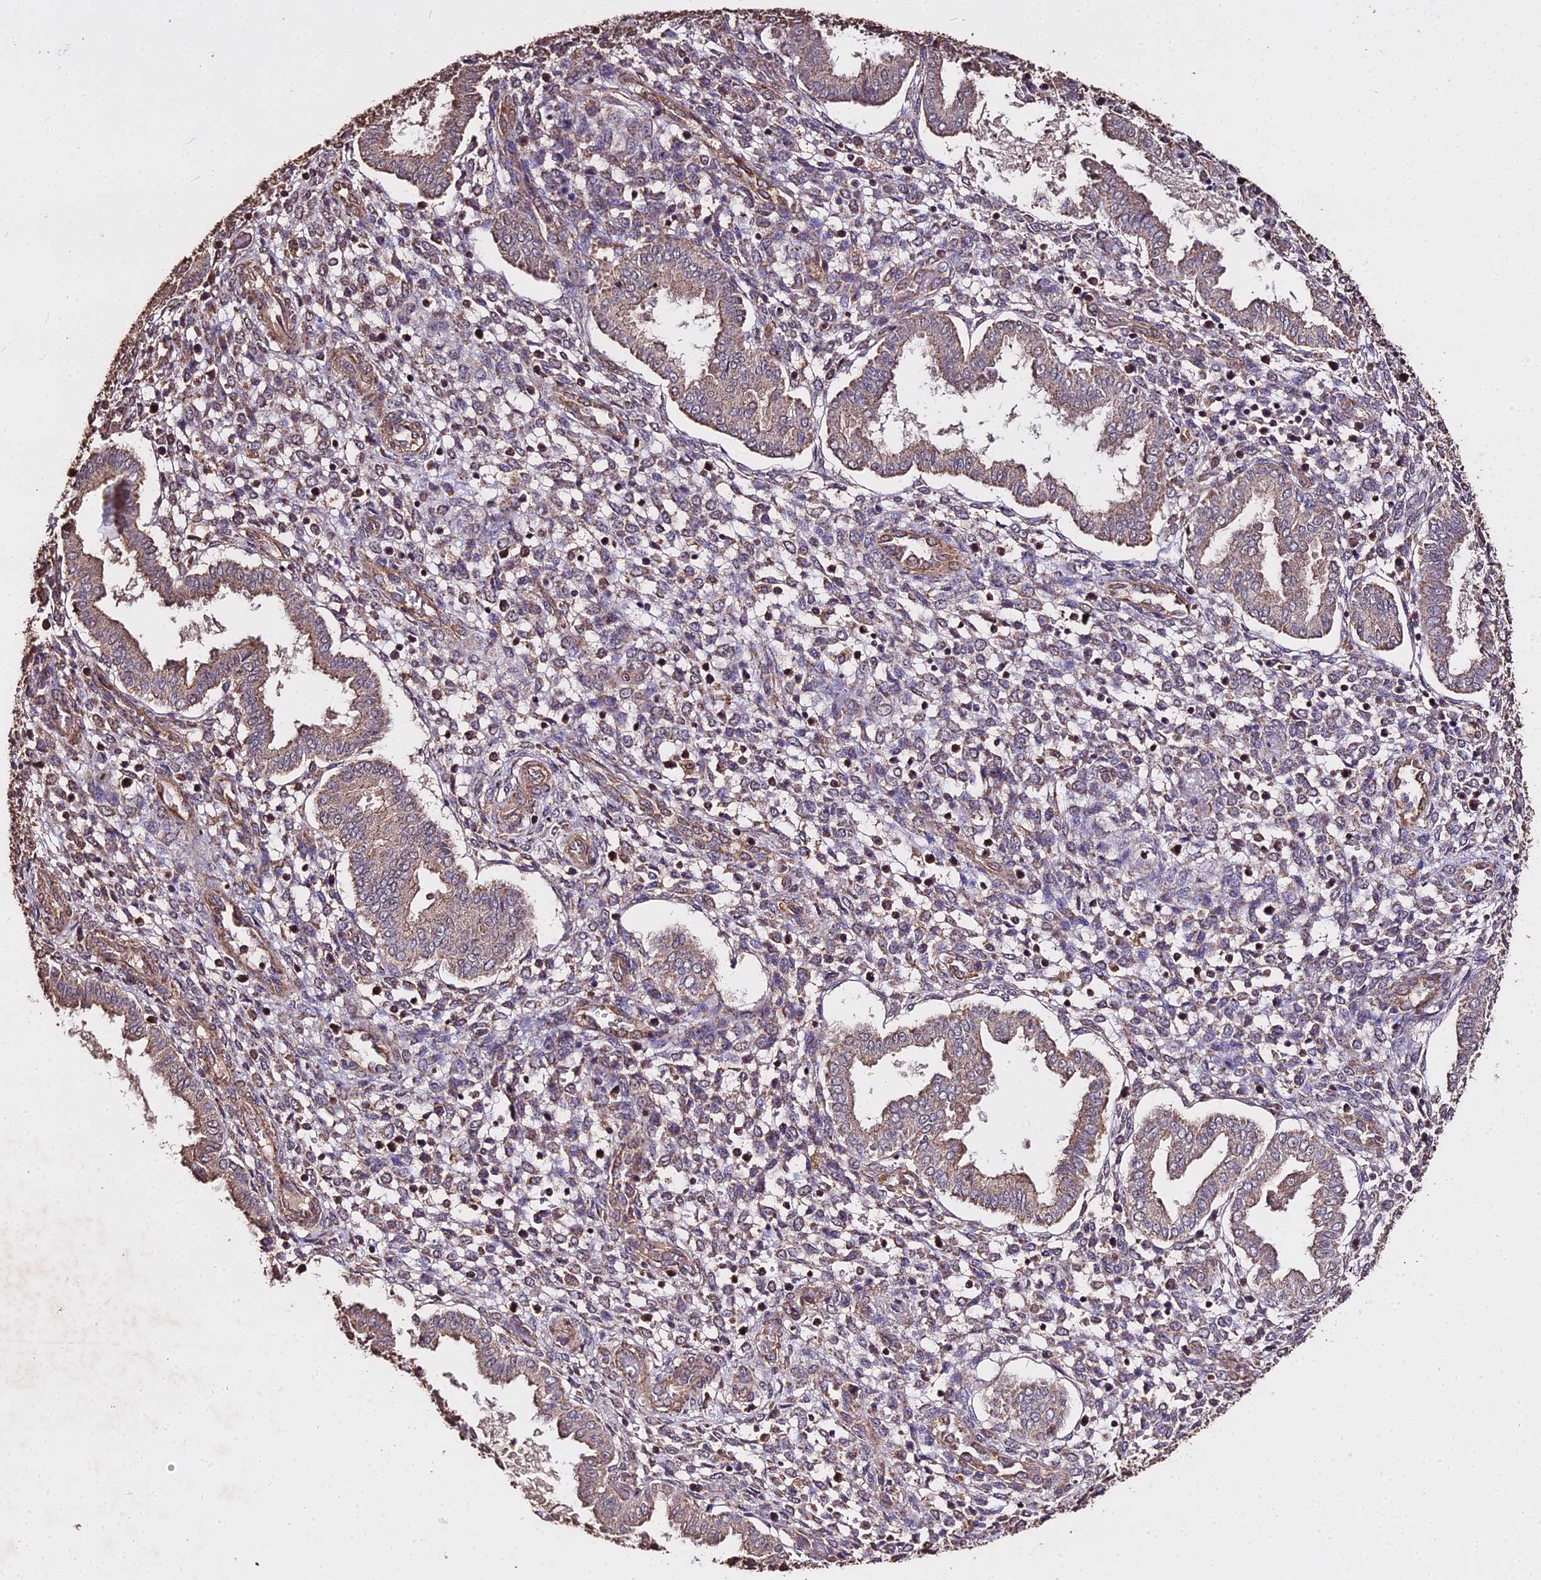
{"staining": {"intensity": "weak", "quantity": "25%-75%", "location": "cytoplasmic/membranous"}, "tissue": "endometrium", "cell_type": "Cells in endometrial stroma", "image_type": "normal", "snomed": [{"axis": "morphology", "description": "Normal tissue, NOS"}, {"axis": "topography", "description": "Endometrium"}], "caption": "Normal endometrium was stained to show a protein in brown. There is low levels of weak cytoplasmic/membranous expression in approximately 25%-75% of cells in endometrial stroma.", "gene": "METTL13", "patient": {"sex": "female", "age": 24}}